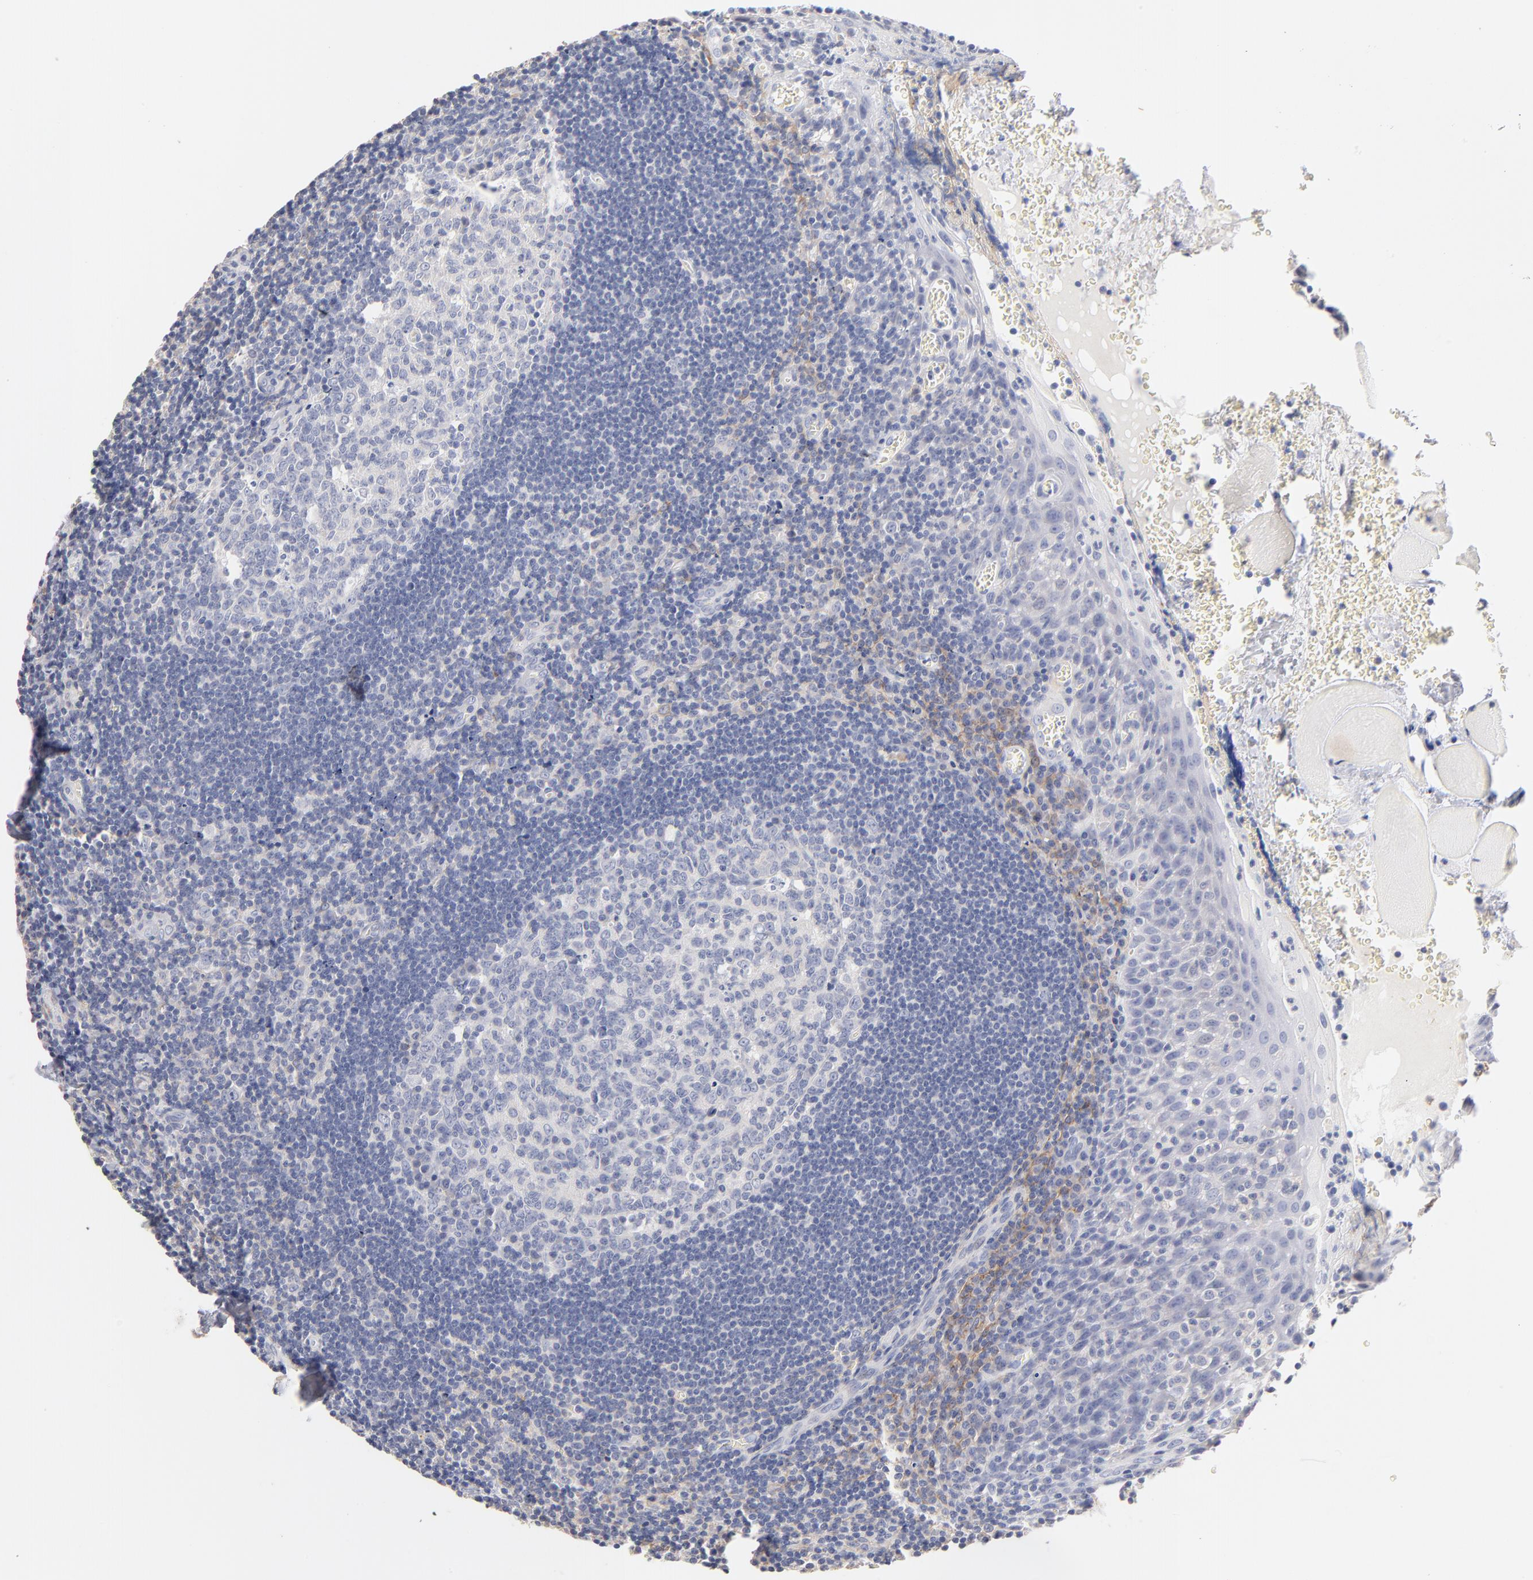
{"staining": {"intensity": "negative", "quantity": "none", "location": "none"}, "tissue": "tonsil", "cell_type": "Germinal center cells", "image_type": "normal", "snomed": [{"axis": "morphology", "description": "Normal tissue, NOS"}, {"axis": "topography", "description": "Tonsil"}], "caption": "High magnification brightfield microscopy of unremarkable tonsil stained with DAB (3,3'-diaminobenzidine) (brown) and counterstained with hematoxylin (blue): germinal center cells show no significant positivity. The staining was performed using DAB to visualize the protein expression in brown, while the nuclei were stained in blue with hematoxylin (Magnification: 20x).", "gene": "ITGA8", "patient": {"sex": "male", "age": 20}}